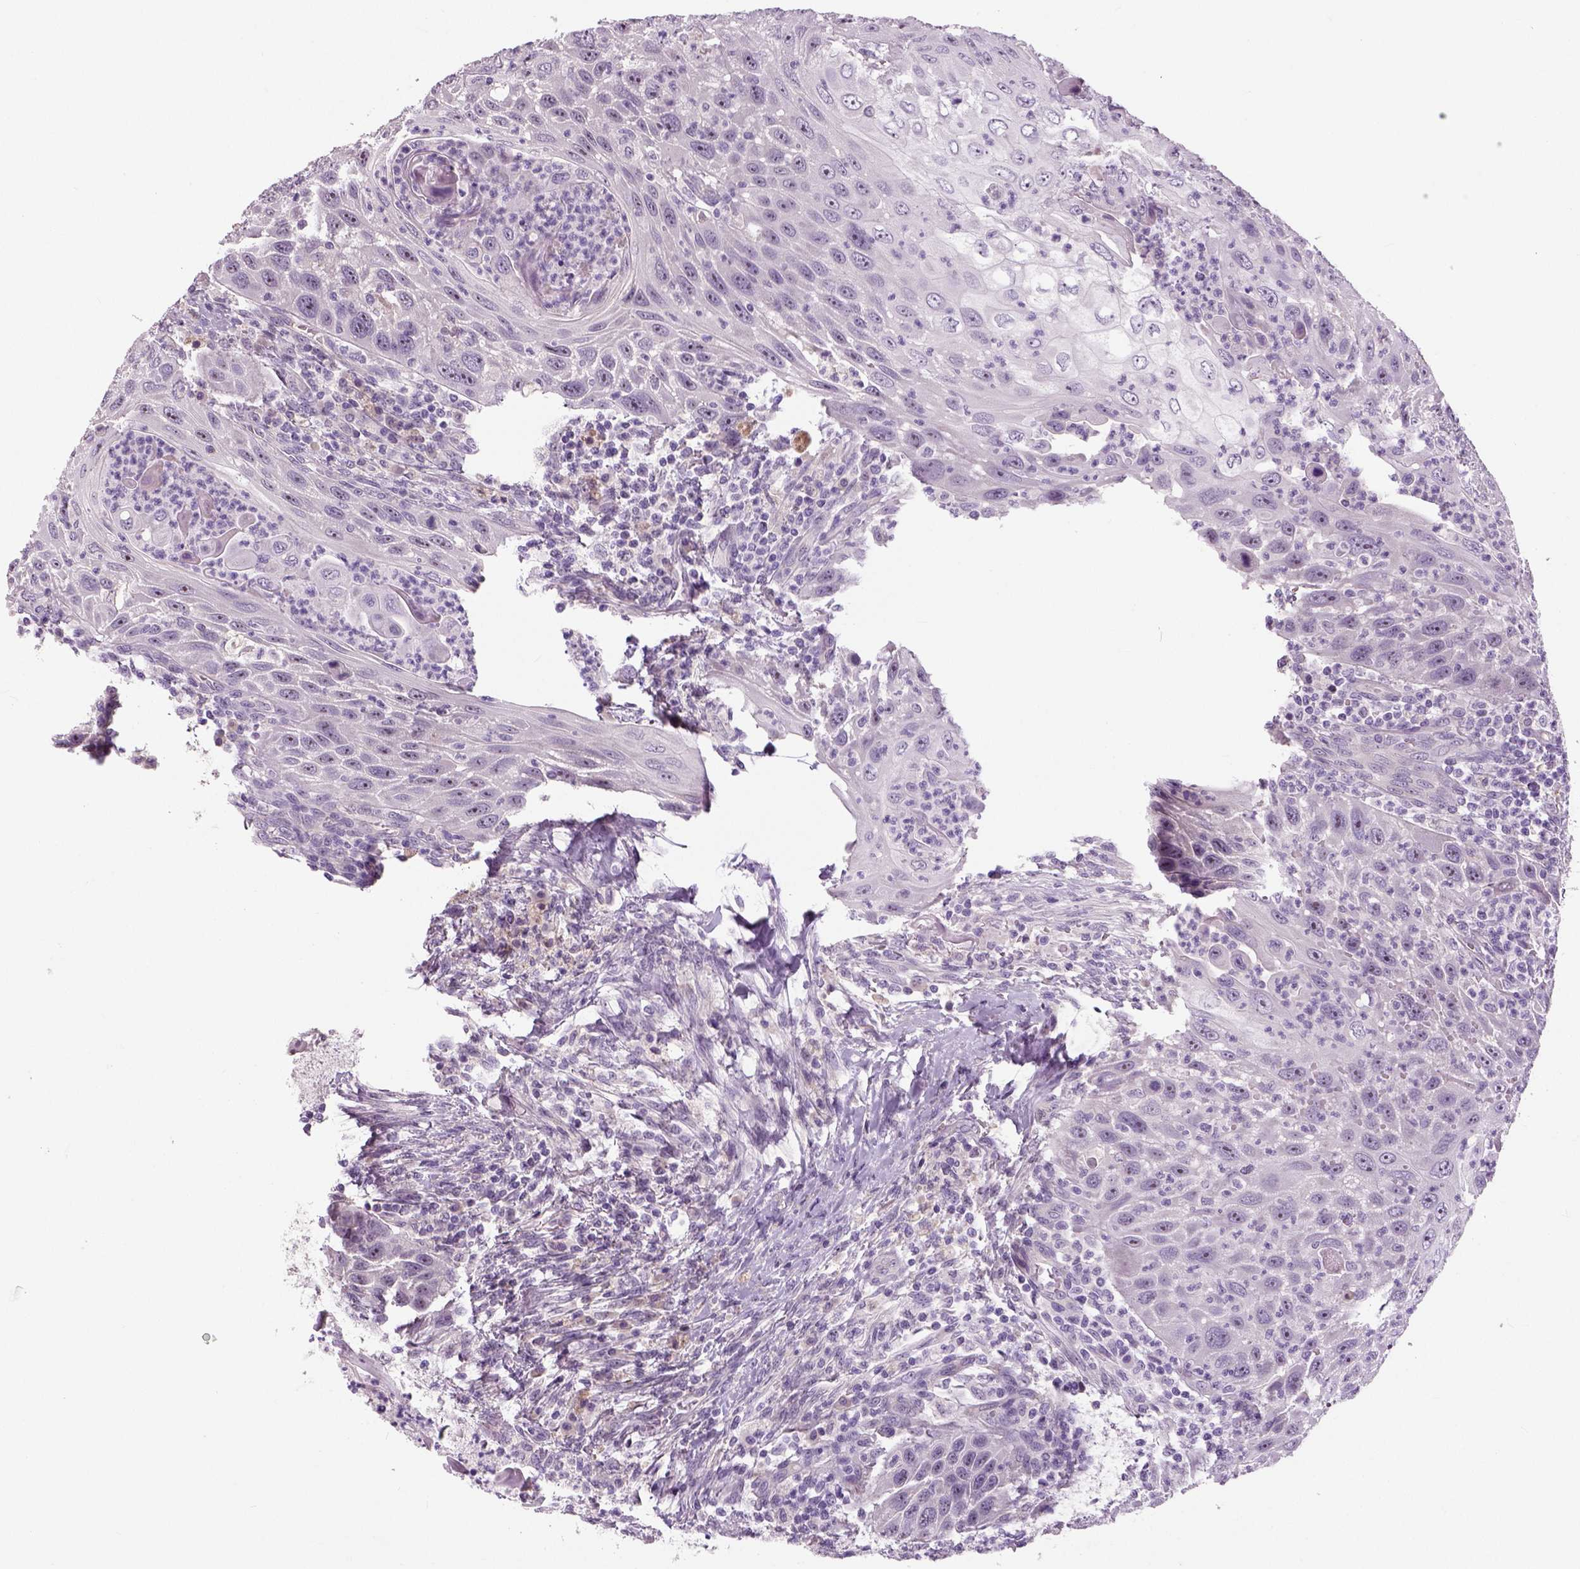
{"staining": {"intensity": "negative", "quantity": "none", "location": "none"}, "tissue": "head and neck cancer", "cell_type": "Tumor cells", "image_type": "cancer", "snomed": [{"axis": "morphology", "description": "Squamous cell carcinoma, NOS"}, {"axis": "topography", "description": "Head-Neck"}], "caption": "An immunohistochemistry photomicrograph of head and neck squamous cell carcinoma is shown. There is no staining in tumor cells of head and neck squamous cell carcinoma.", "gene": "NECAB1", "patient": {"sex": "male", "age": 69}}